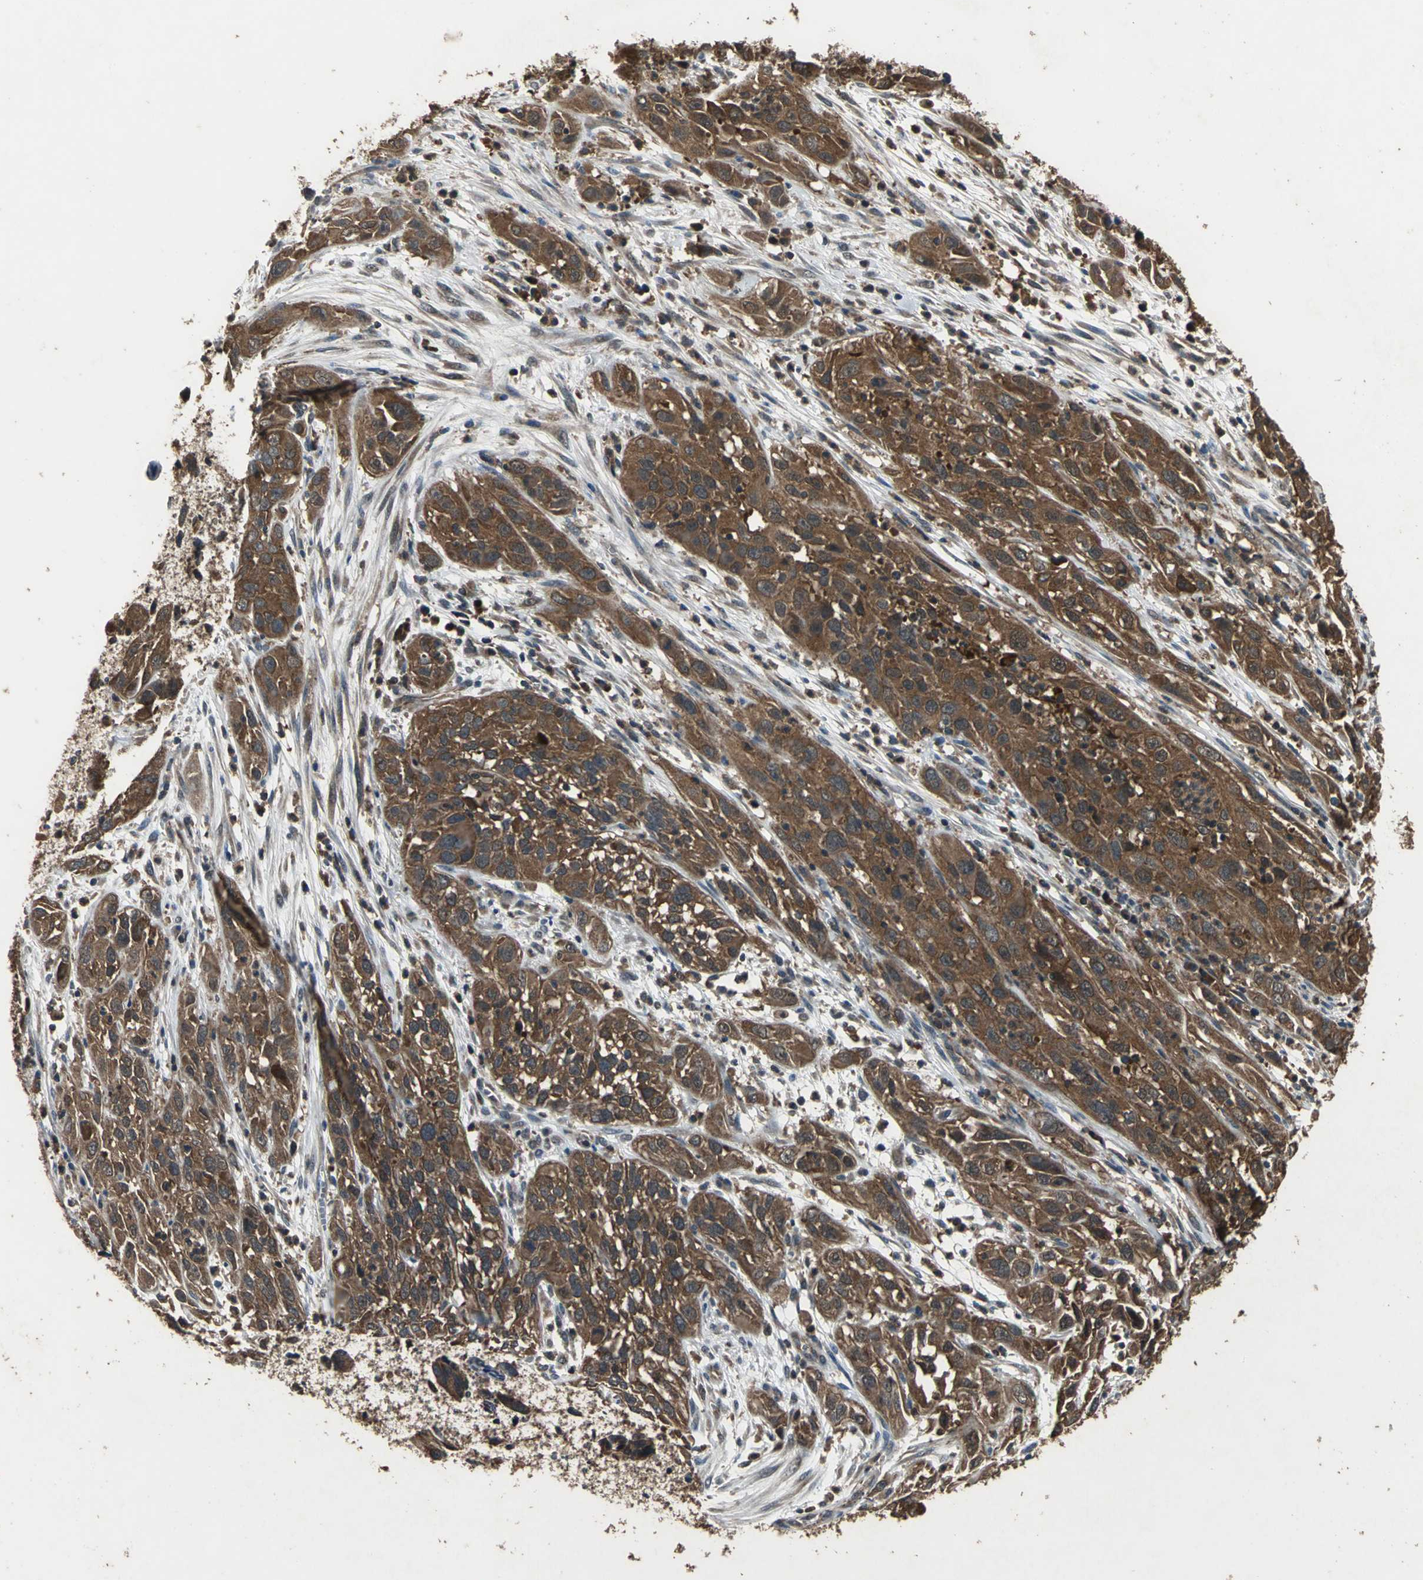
{"staining": {"intensity": "strong", "quantity": ">75%", "location": "cytoplasmic/membranous"}, "tissue": "cervical cancer", "cell_type": "Tumor cells", "image_type": "cancer", "snomed": [{"axis": "morphology", "description": "Squamous cell carcinoma, NOS"}, {"axis": "topography", "description": "Cervix"}], "caption": "Strong cytoplasmic/membranous expression is identified in approximately >75% of tumor cells in cervical squamous cell carcinoma. The protein is stained brown, and the nuclei are stained in blue (DAB (3,3'-diaminobenzidine) IHC with brightfield microscopy, high magnification).", "gene": "ZNF608", "patient": {"sex": "female", "age": 32}}